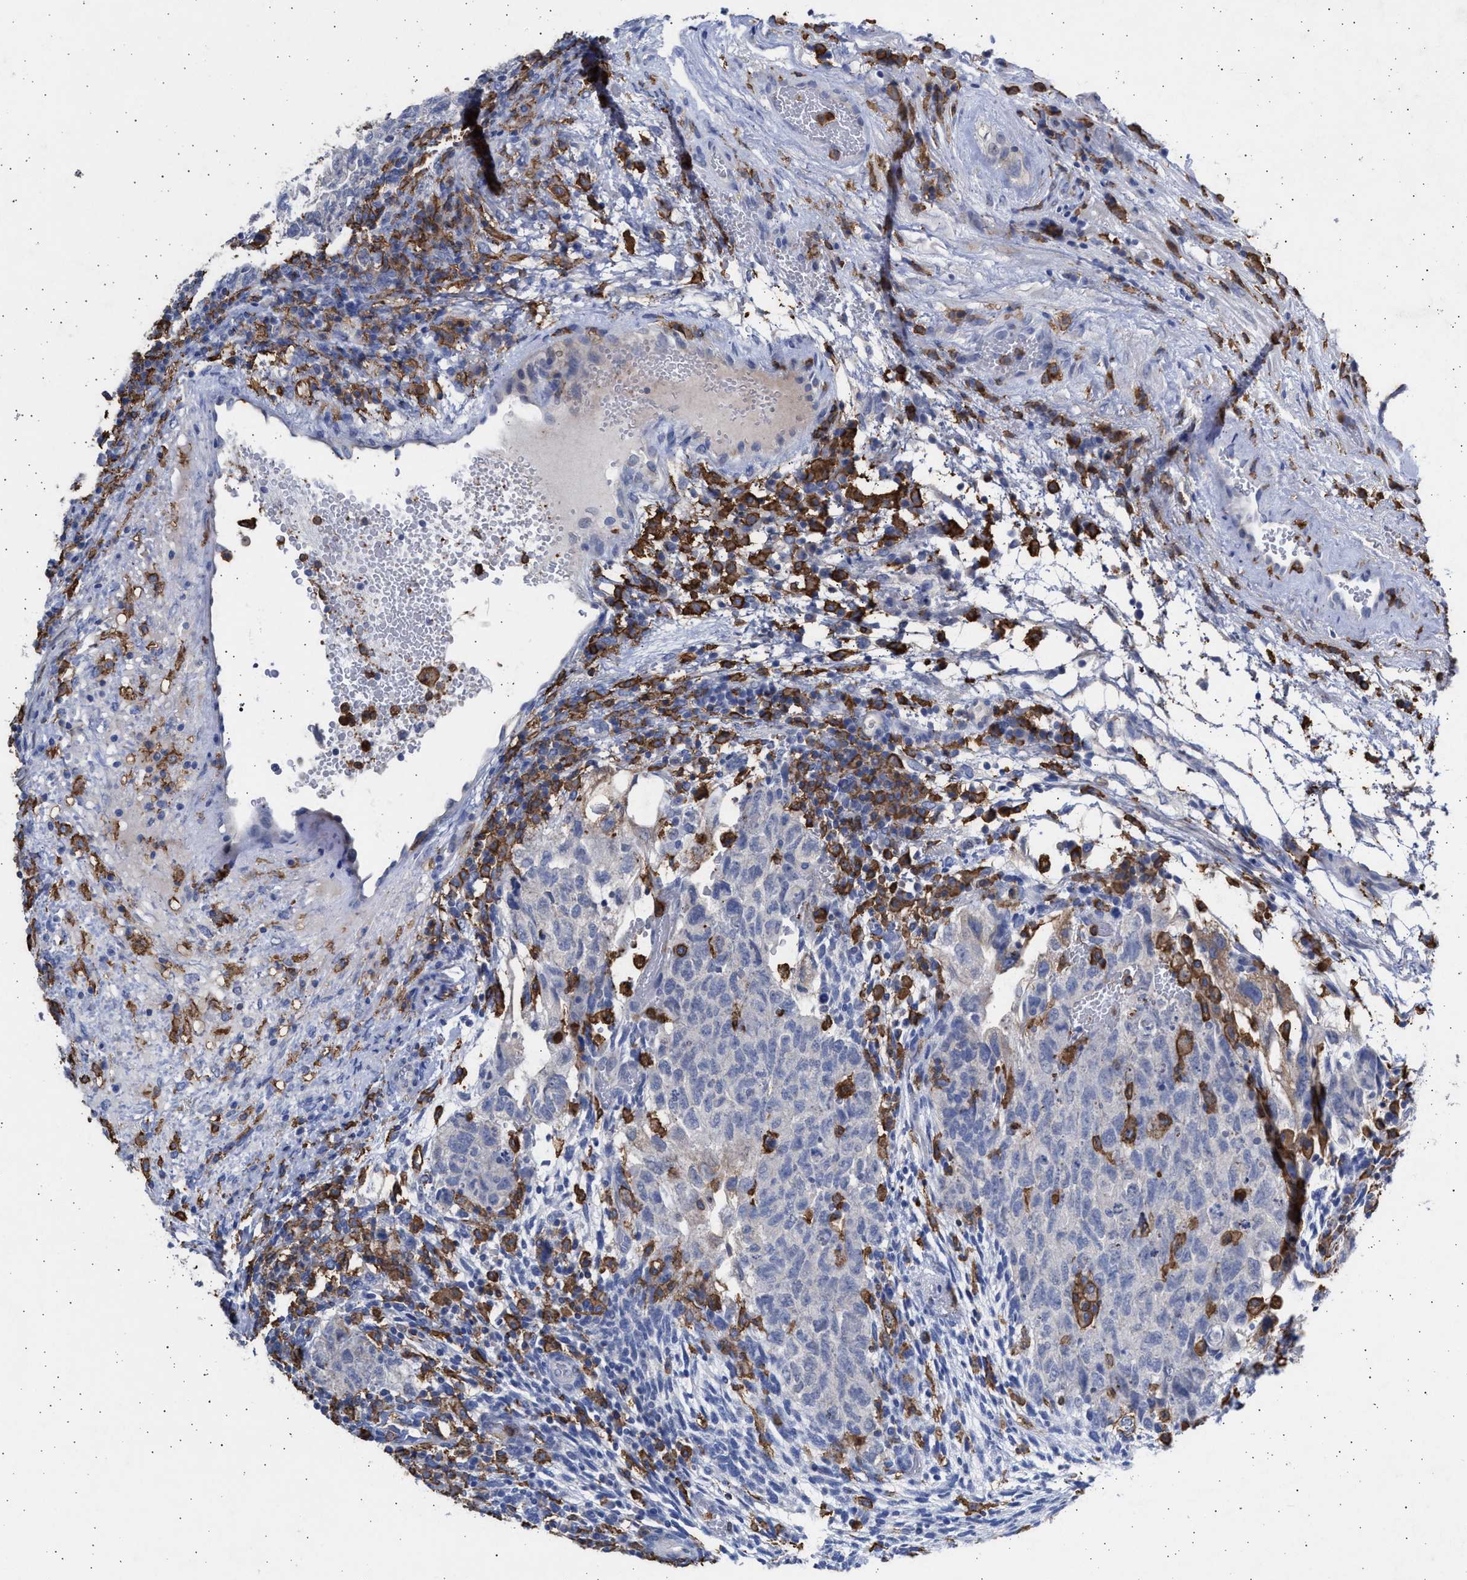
{"staining": {"intensity": "negative", "quantity": "none", "location": "none"}, "tissue": "testis cancer", "cell_type": "Tumor cells", "image_type": "cancer", "snomed": [{"axis": "morphology", "description": "Normal tissue, NOS"}, {"axis": "morphology", "description": "Carcinoma, Embryonal, NOS"}, {"axis": "topography", "description": "Testis"}], "caption": "Tumor cells show no significant staining in embryonal carcinoma (testis).", "gene": "FCER1A", "patient": {"sex": "male", "age": 36}}